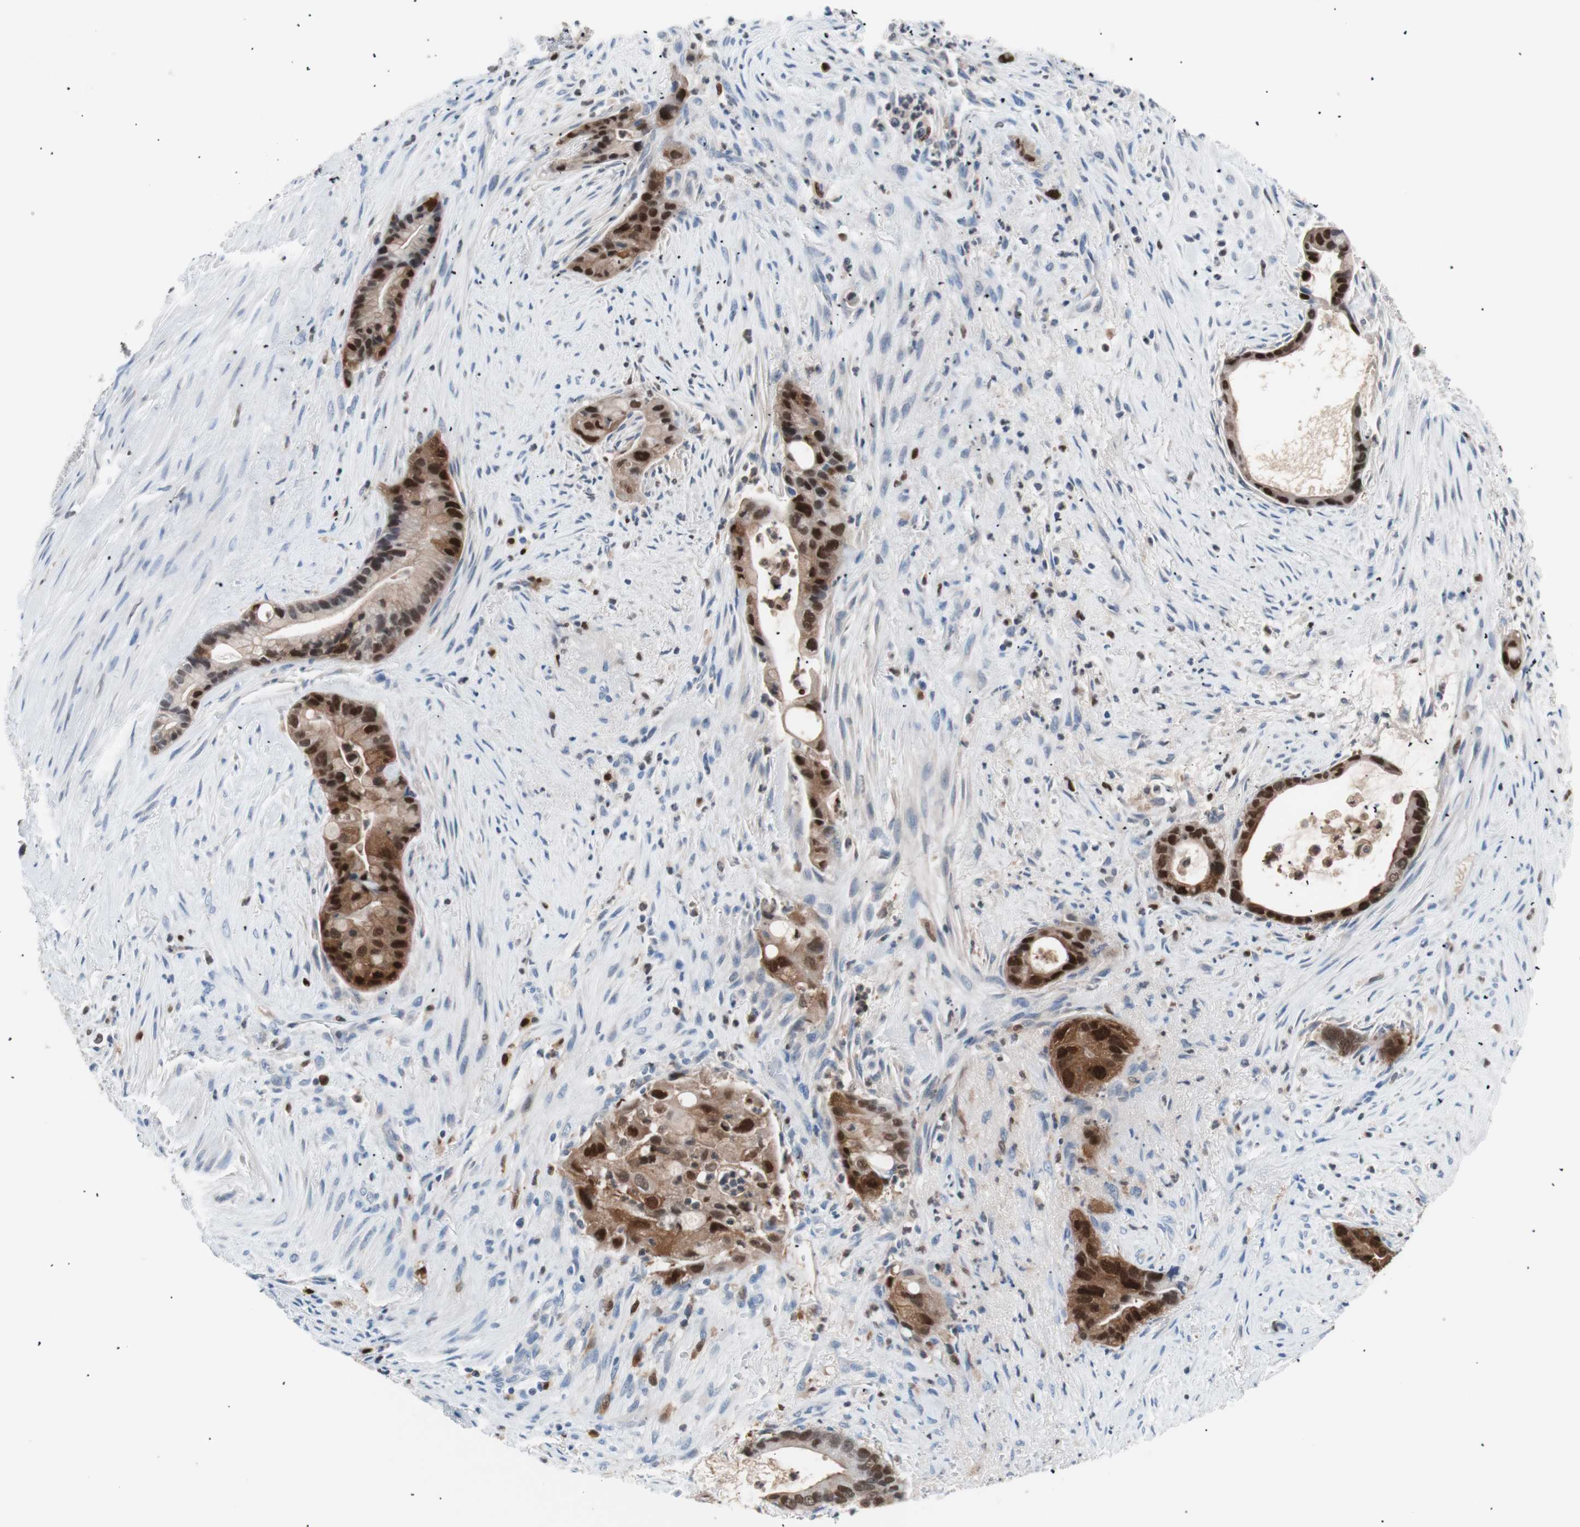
{"staining": {"intensity": "strong", "quantity": ">75%", "location": "cytoplasmic/membranous,nuclear"}, "tissue": "liver cancer", "cell_type": "Tumor cells", "image_type": "cancer", "snomed": [{"axis": "morphology", "description": "Cholangiocarcinoma"}, {"axis": "topography", "description": "Liver"}], "caption": "IHC staining of liver cancer, which exhibits high levels of strong cytoplasmic/membranous and nuclear staining in about >75% of tumor cells indicating strong cytoplasmic/membranous and nuclear protein staining. The staining was performed using DAB (3,3'-diaminobenzidine) (brown) for protein detection and nuclei were counterstained in hematoxylin (blue).", "gene": "IL18", "patient": {"sex": "female", "age": 55}}